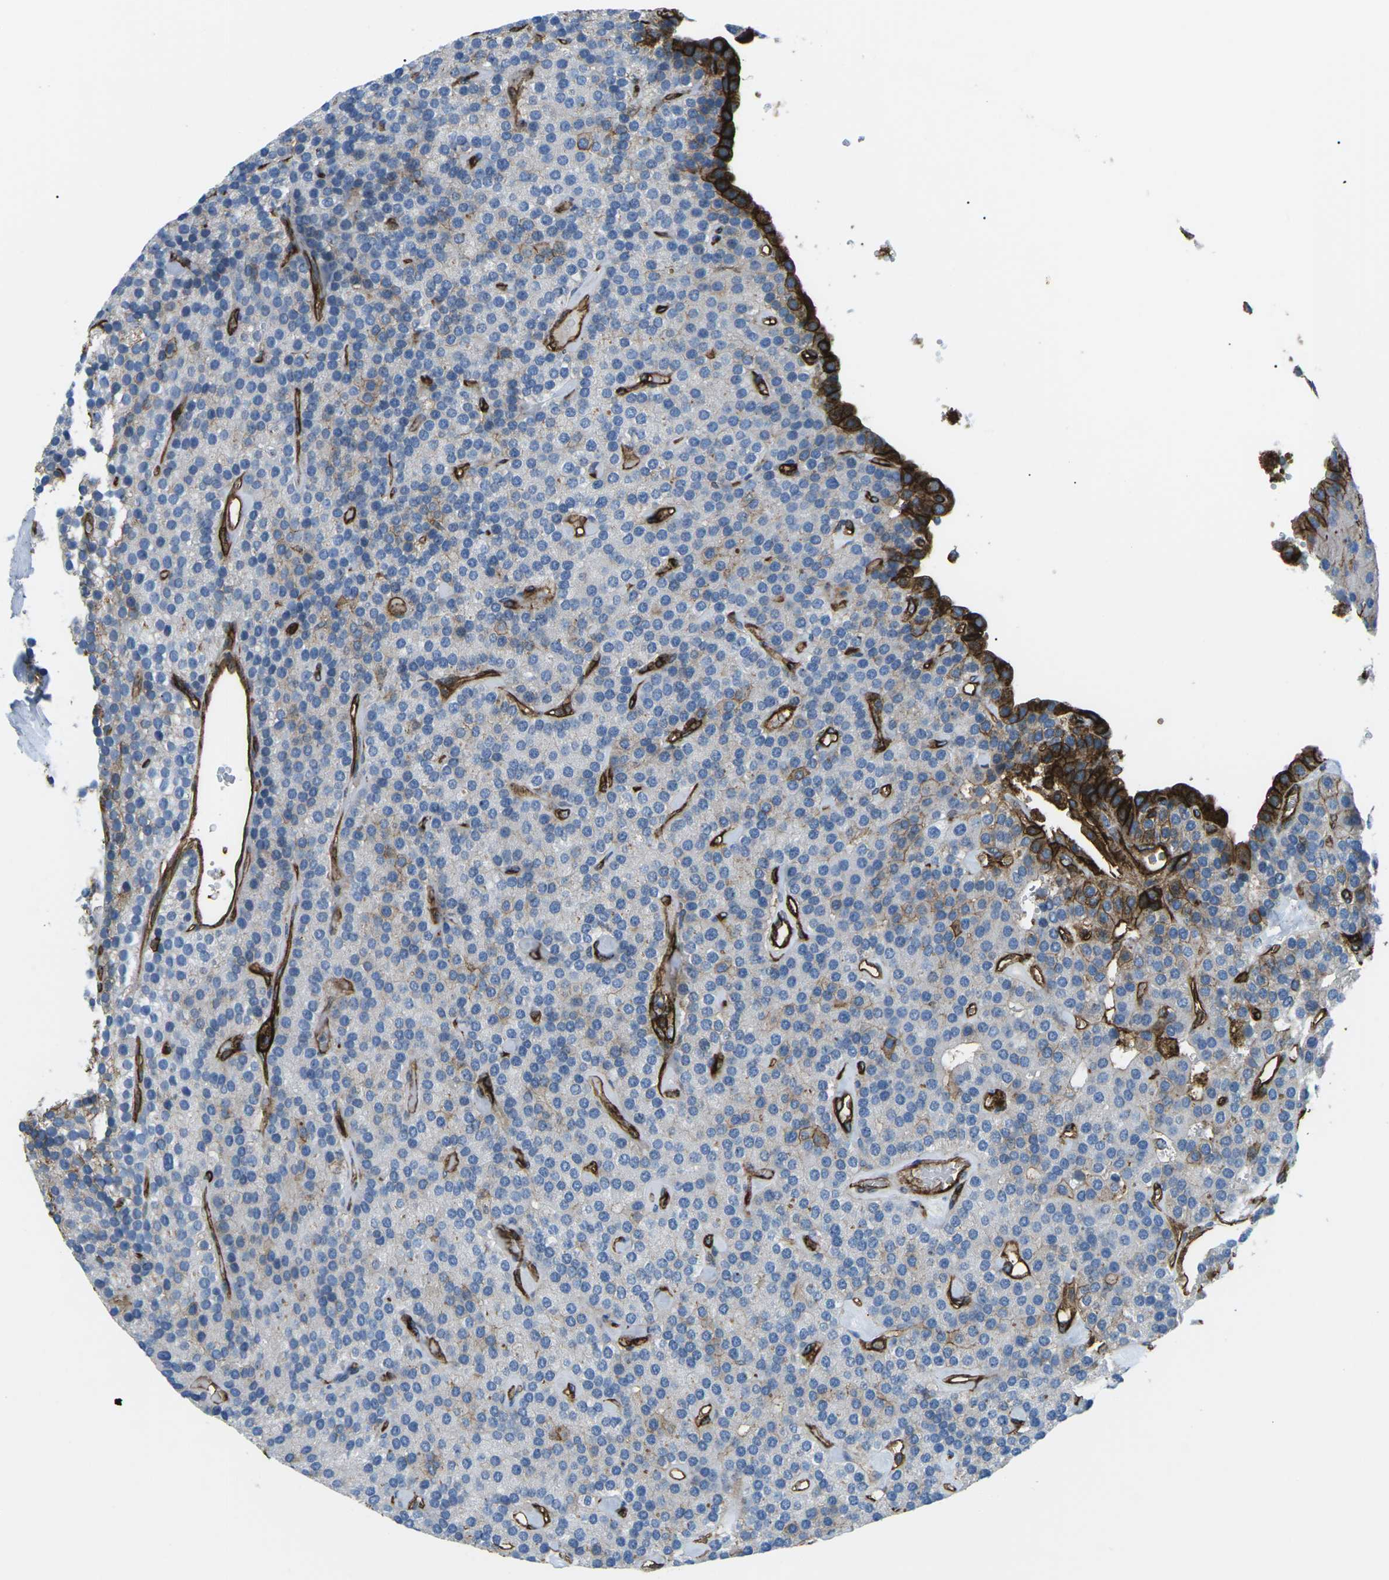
{"staining": {"intensity": "weak", "quantity": "25%-75%", "location": "cytoplasmic/membranous"}, "tissue": "parathyroid gland", "cell_type": "Glandular cells", "image_type": "normal", "snomed": [{"axis": "morphology", "description": "Normal tissue, NOS"}, {"axis": "morphology", "description": "Adenoma, NOS"}, {"axis": "topography", "description": "Parathyroid gland"}], "caption": "Protein staining displays weak cytoplasmic/membranous expression in about 25%-75% of glandular cells in benign parathyroid gland. The protein is stained brown, and the nuclei are stained in blue (DAB IHC with brightfield microscopy, high magnification).", "gene": "HLA", "patient": {"sex": "female", "age": 86}}